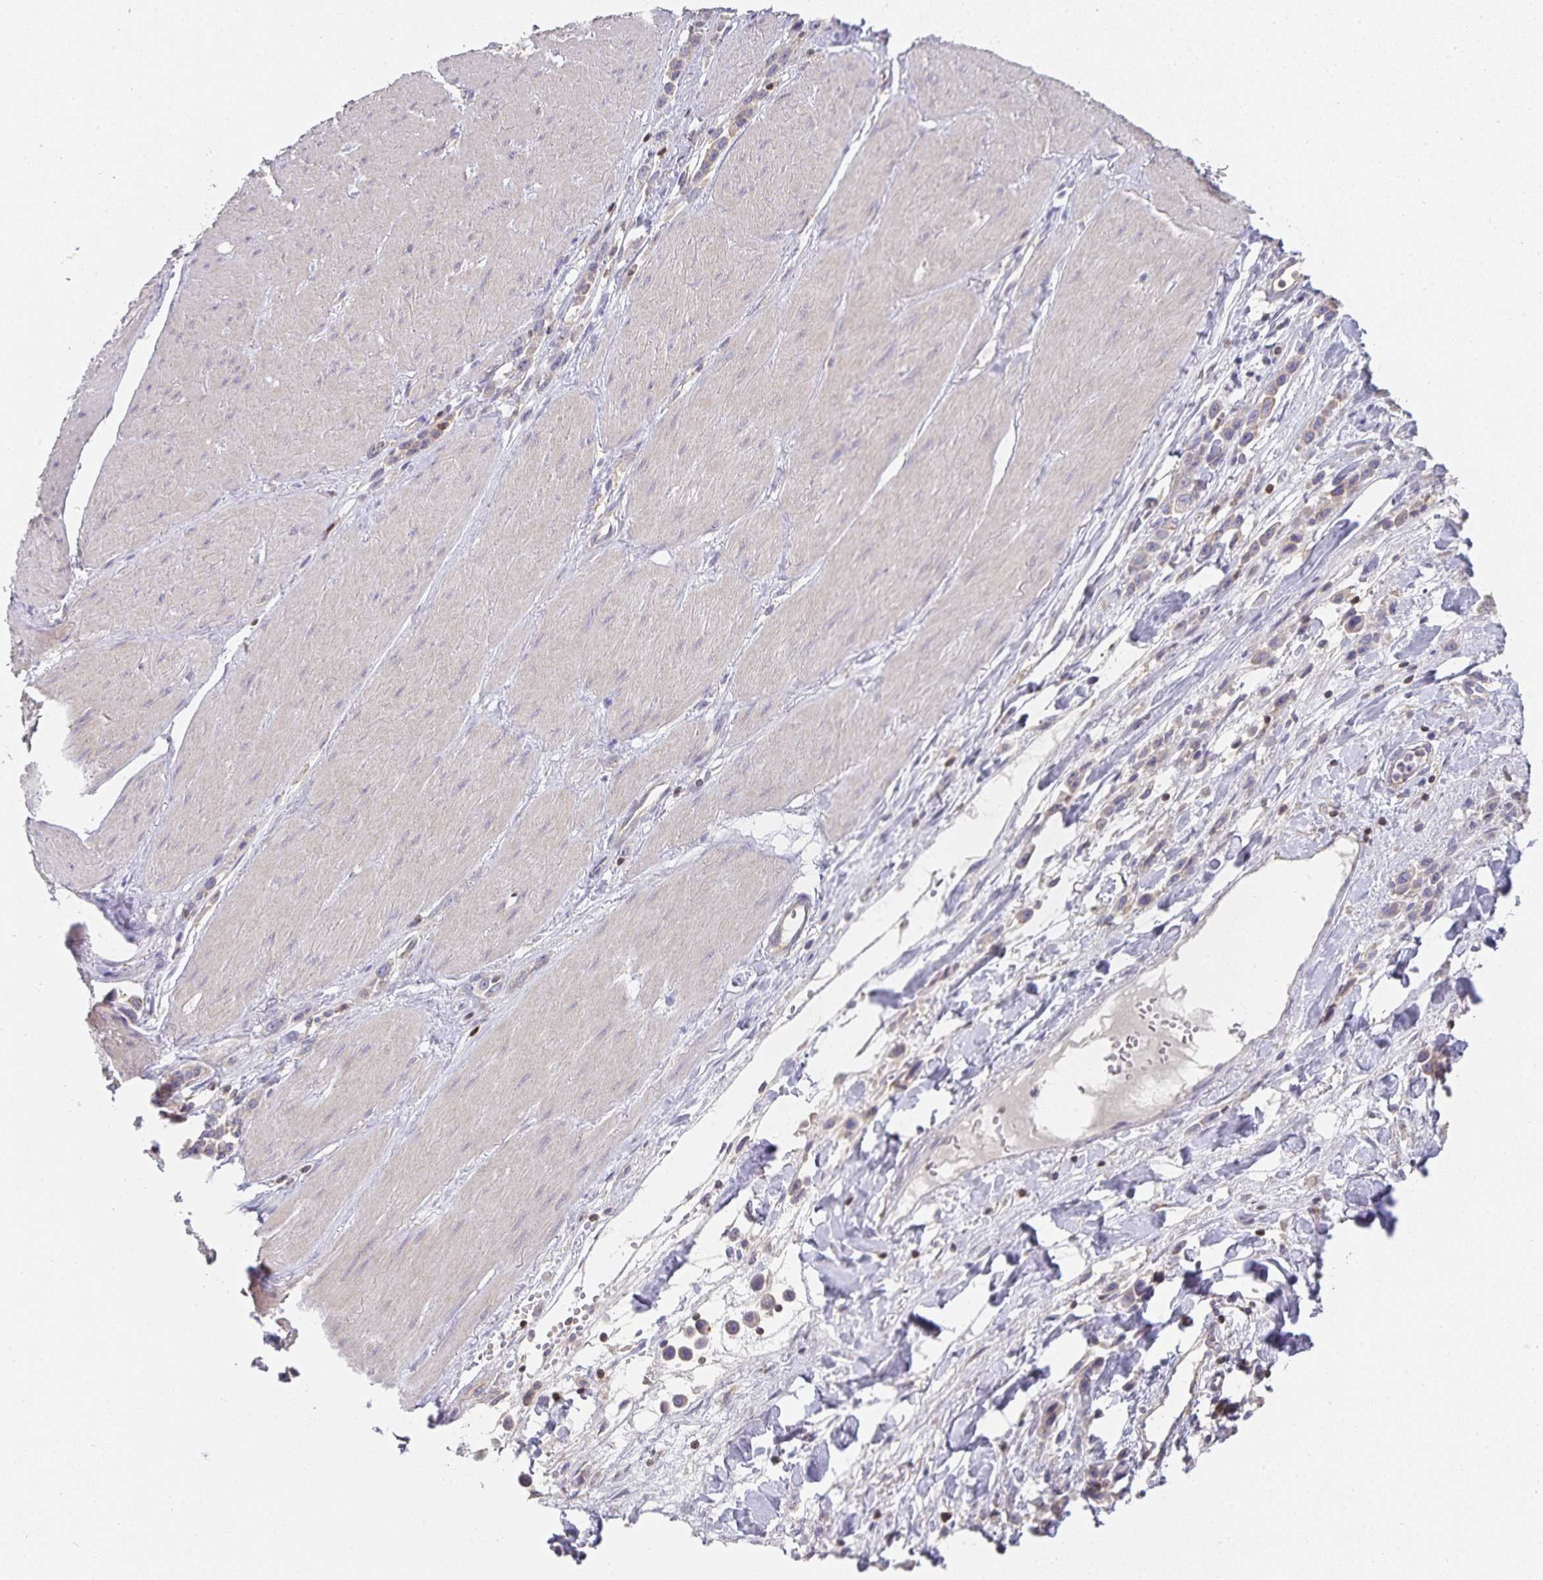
{"staining": {"intensity": "negative", "quantity": "none", "location": "none"}, "tissue": "stomach cancer", "cell_type": "Tumor cells", "image_type": "cancer", "snomed": [{"axis": "morphology", "description": "Adenocarcinoma, NOS"}, {"axis": "topography", "description": "Stomach"}], "caption": "DAB immunohistochemical staining of stomach cancer displays no significant positivity in tumor cells.", "gene": "GATA3", "patient": {"sex": "male", "age": 47}}